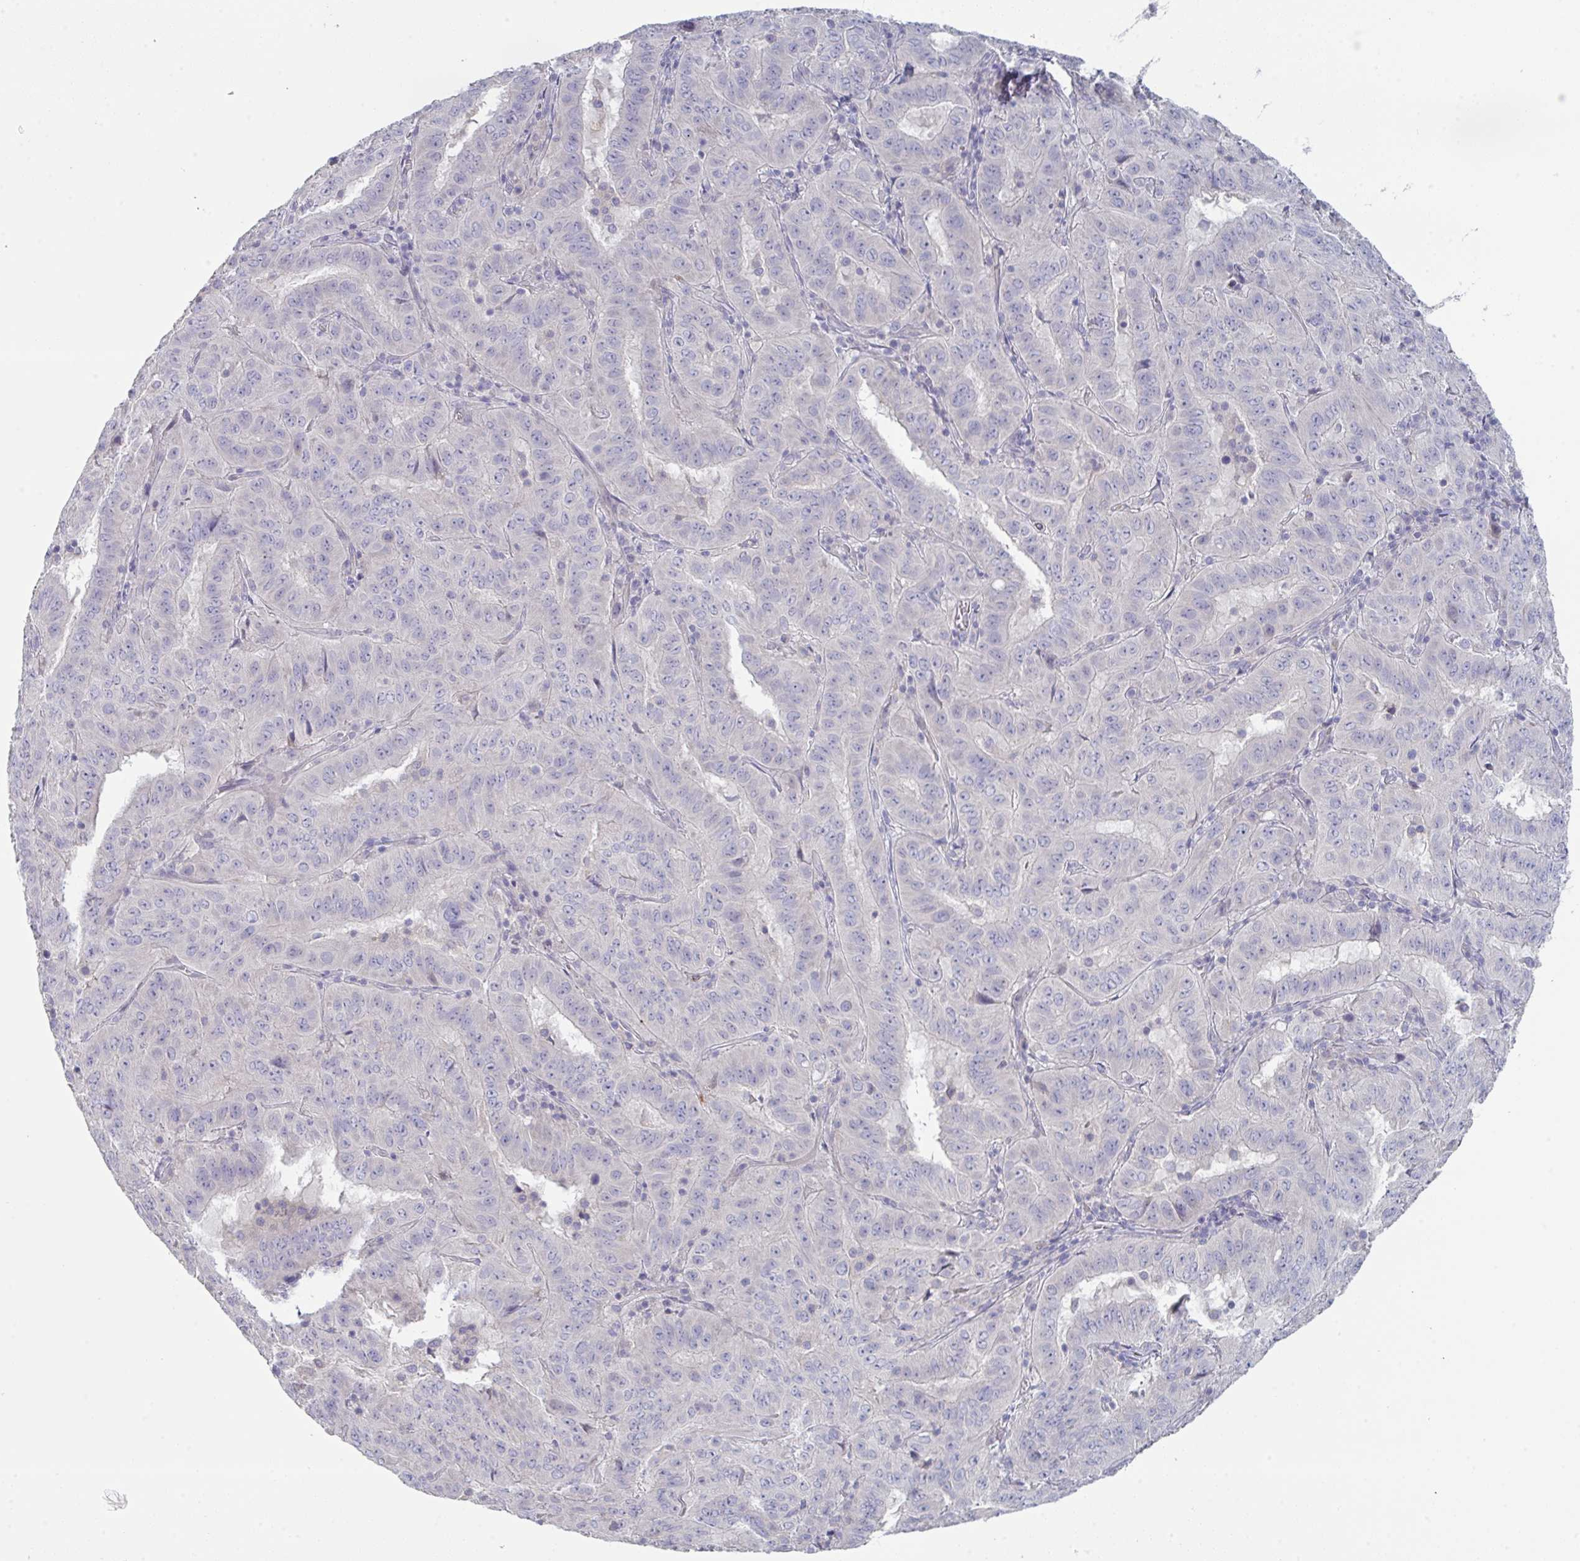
{"staining": {"intensity": "negative", "quantity": "none", "location": "none"}, "tissue": "pancreatic cancer", "cell_type": "Tumor cells", "image_type": "cancer", "snomed": [{"axis": "morphology", "description": "Adenocarcinoma, NOS"}, {"axis": "topography", "description": "Pancreas"}], "caption": "This is an immunohistochemistry (IHC) micrograph of pancreatic adenocarcinoma. There is no staining in tumor cells.", "gene": "HGFAC", "patient": {"sex": "male", "age": 63}}